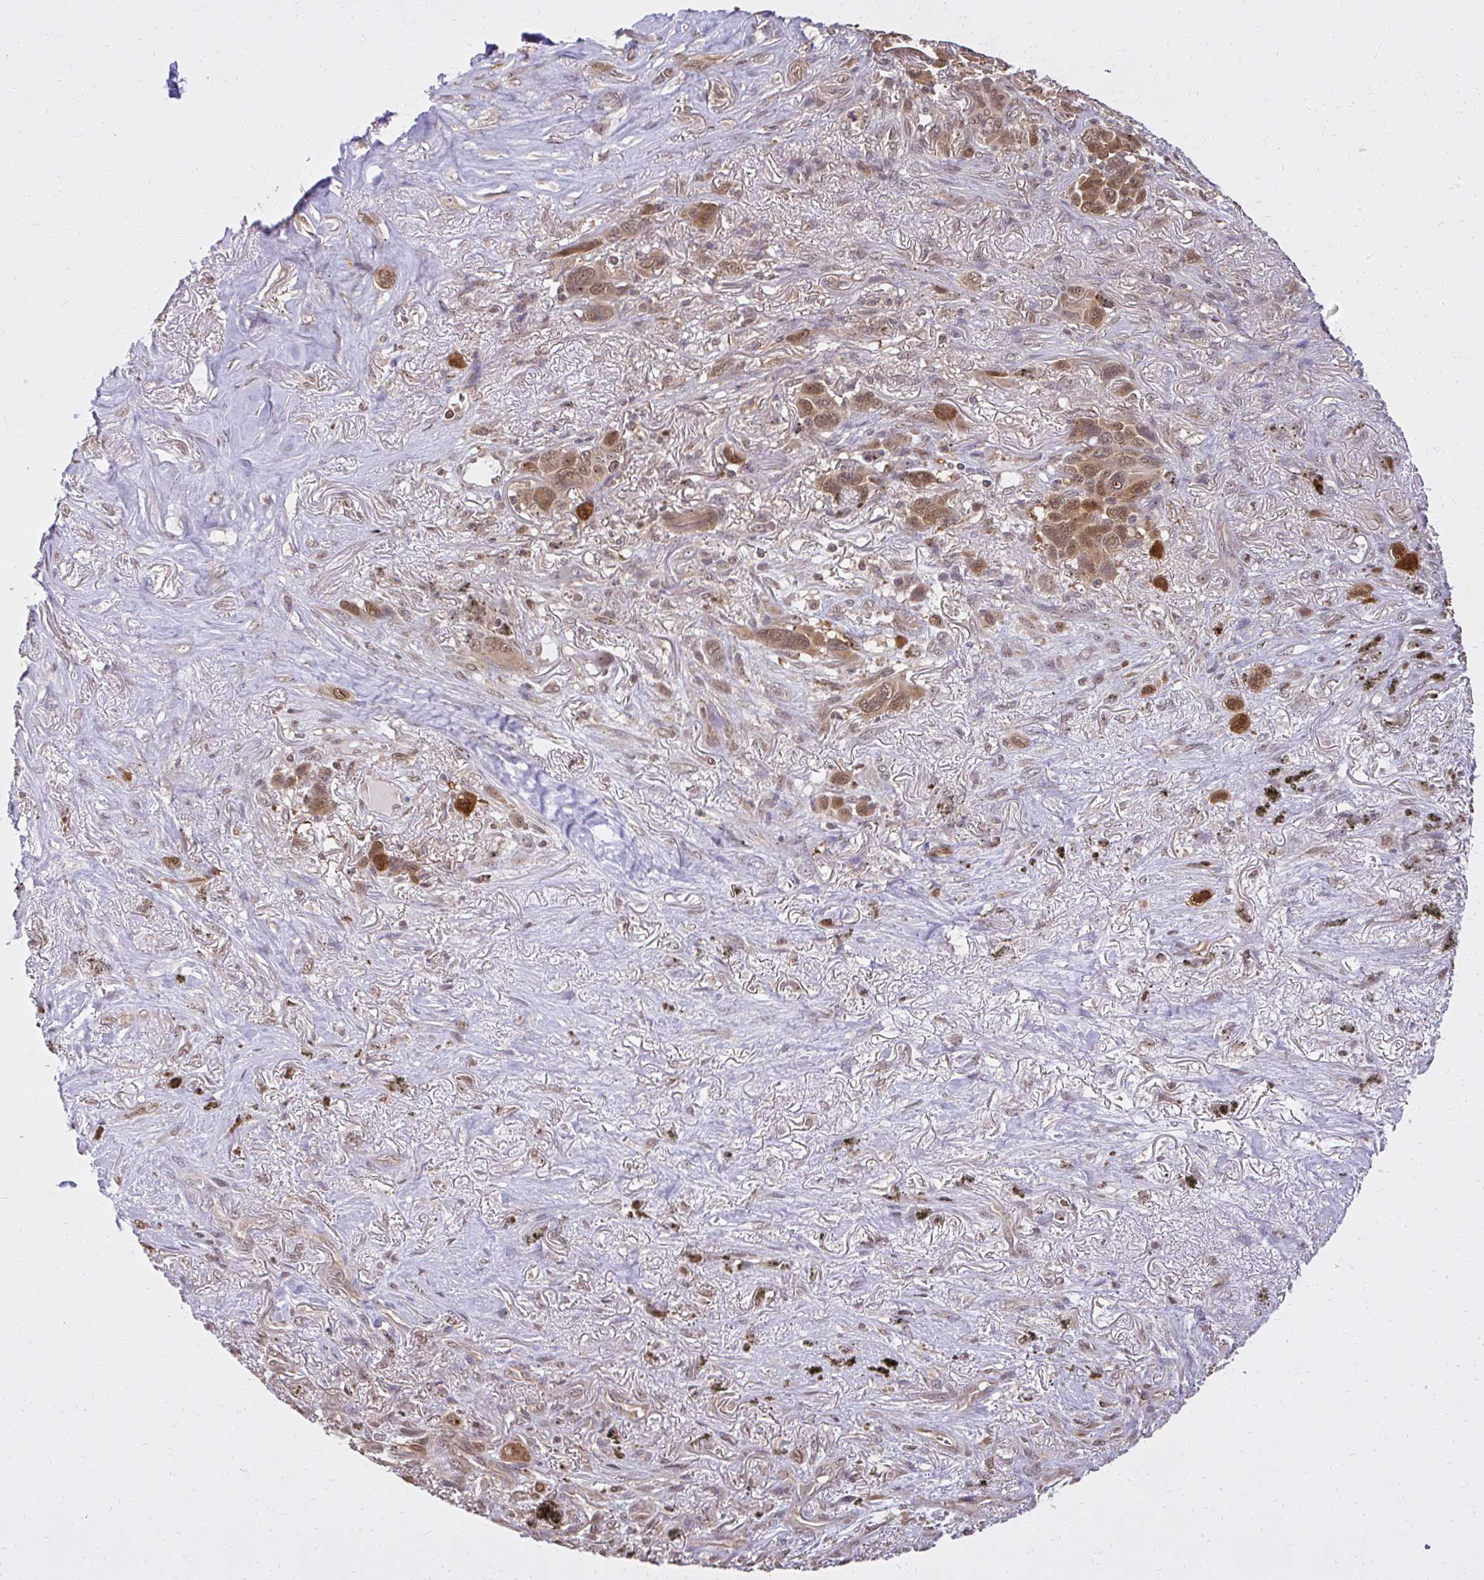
{"staining": {"intensity": "moderate", "quantity": ">75%", "location": "nuclear"}, "tissue": "melanoma", "cell_type": "Tumor cells", "image_type": "cancer", "snomed": [{"axis": "morphology", "description": "Malignant melanoma, Metastatic site"}, {"axis": "topography", "description": "Lung"}], "caption": "An immunohistochemistry photomicrograph of tumor tissue is shown. Protein staining in brown shows moderate nuclear positivity in malignant melanoma (metastatic site) within tumor cells. The protein is shown in brown color, while the nuclei are stained blue.", "gene": "LARS2", "patient": {"sex": "male", "age": 48}}